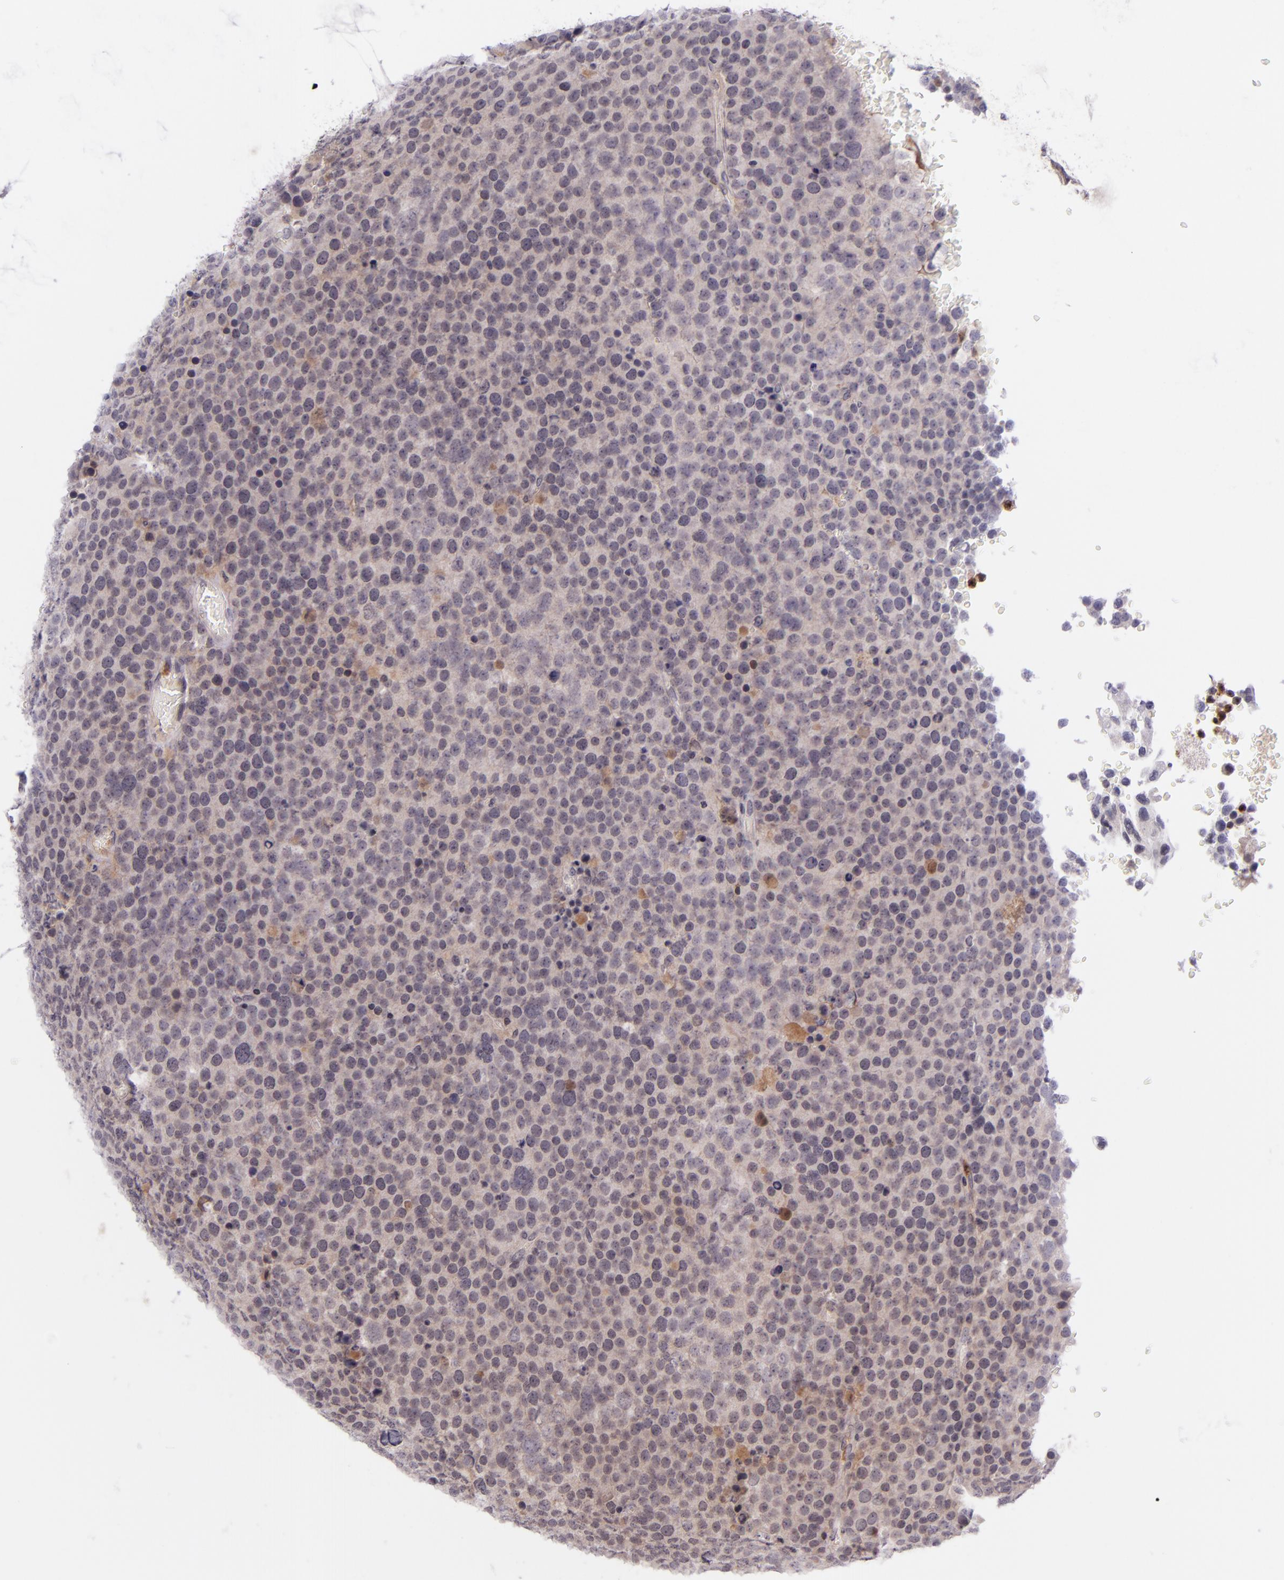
{"staining": {"intensity": "weak", "quantity": "25%-75%", "location": "none"}, "tissue": "testis cancer", "cell_type": "Tumor cells", "image_type": "cancer", "snomed": [{"axis": "morphology", "description": "Seminoma, NOS"}, {"axis": "topography", "description": "Testis"}], "caption": "This photomicrograph displays immunohistochemistry (IHC) staining of testis cancer (seminoma), with low weak None expression in approximately 25%-75% of tumor cells.", "gene": "SELL", "patient": {"sex": "male", "age": 71}}